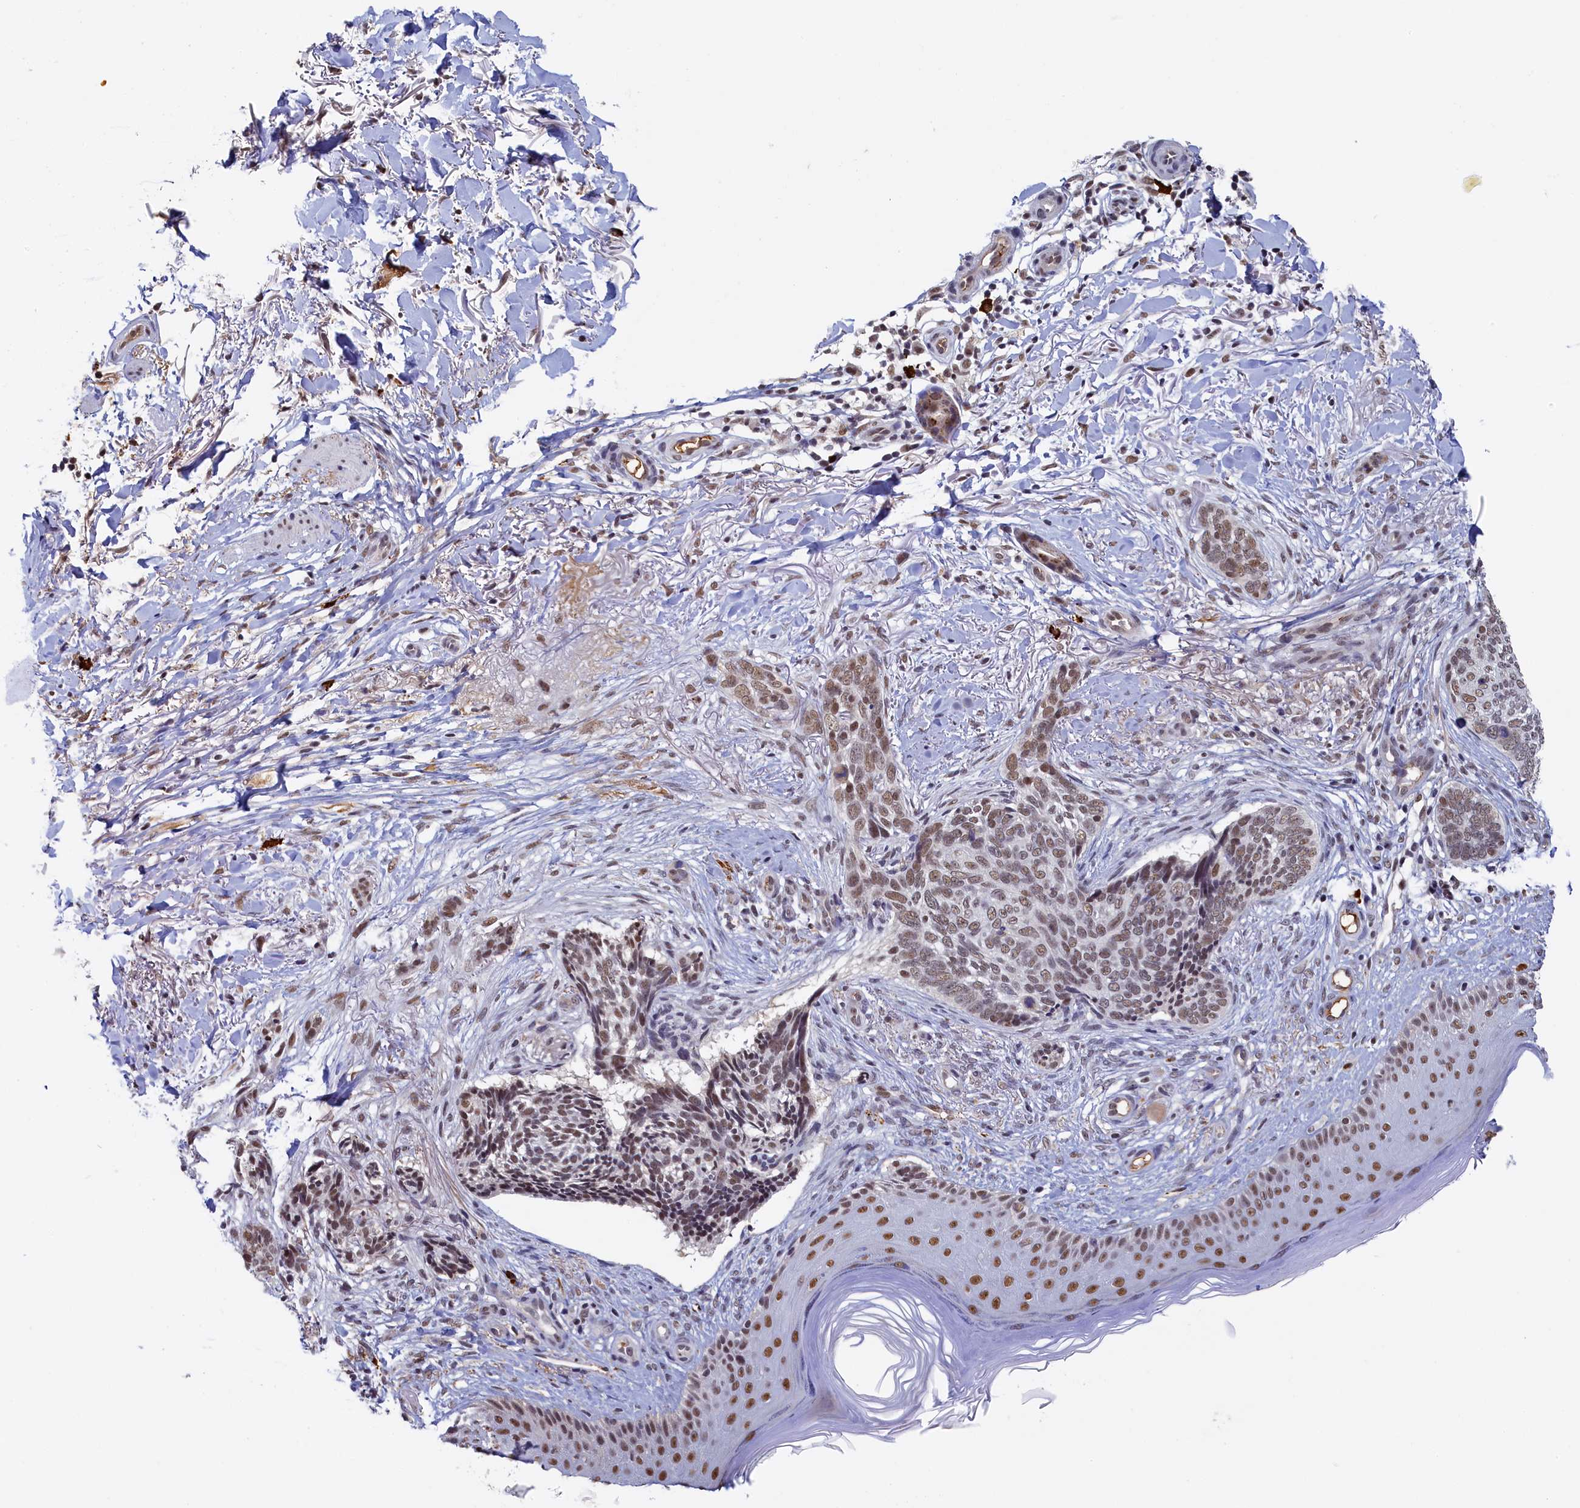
{"staining": {"intensity": "moderate", "quantity": ">75%", "location": "nuclear"}, "tissue": "skin cancer", "cell_type": "Tumor cells", "image_type": "cancer", "snomed": [{"axis": "morphology", "description": "Normal tissue, NOS"}, {"axis": "morphology", "description": "Basal cell carcinoma"}, {"axis": "topography", "description": "Skin"}], "caption": "Immunohistochemistry micrograph of skin cancer (basal cell carcinoma) stained for a protein (brown), which displays medium levels of moderate nuclear positivity in about >75% of tumor cells.", "gene": "INTS14", "patient": {"sex": "female", "age": 67}}